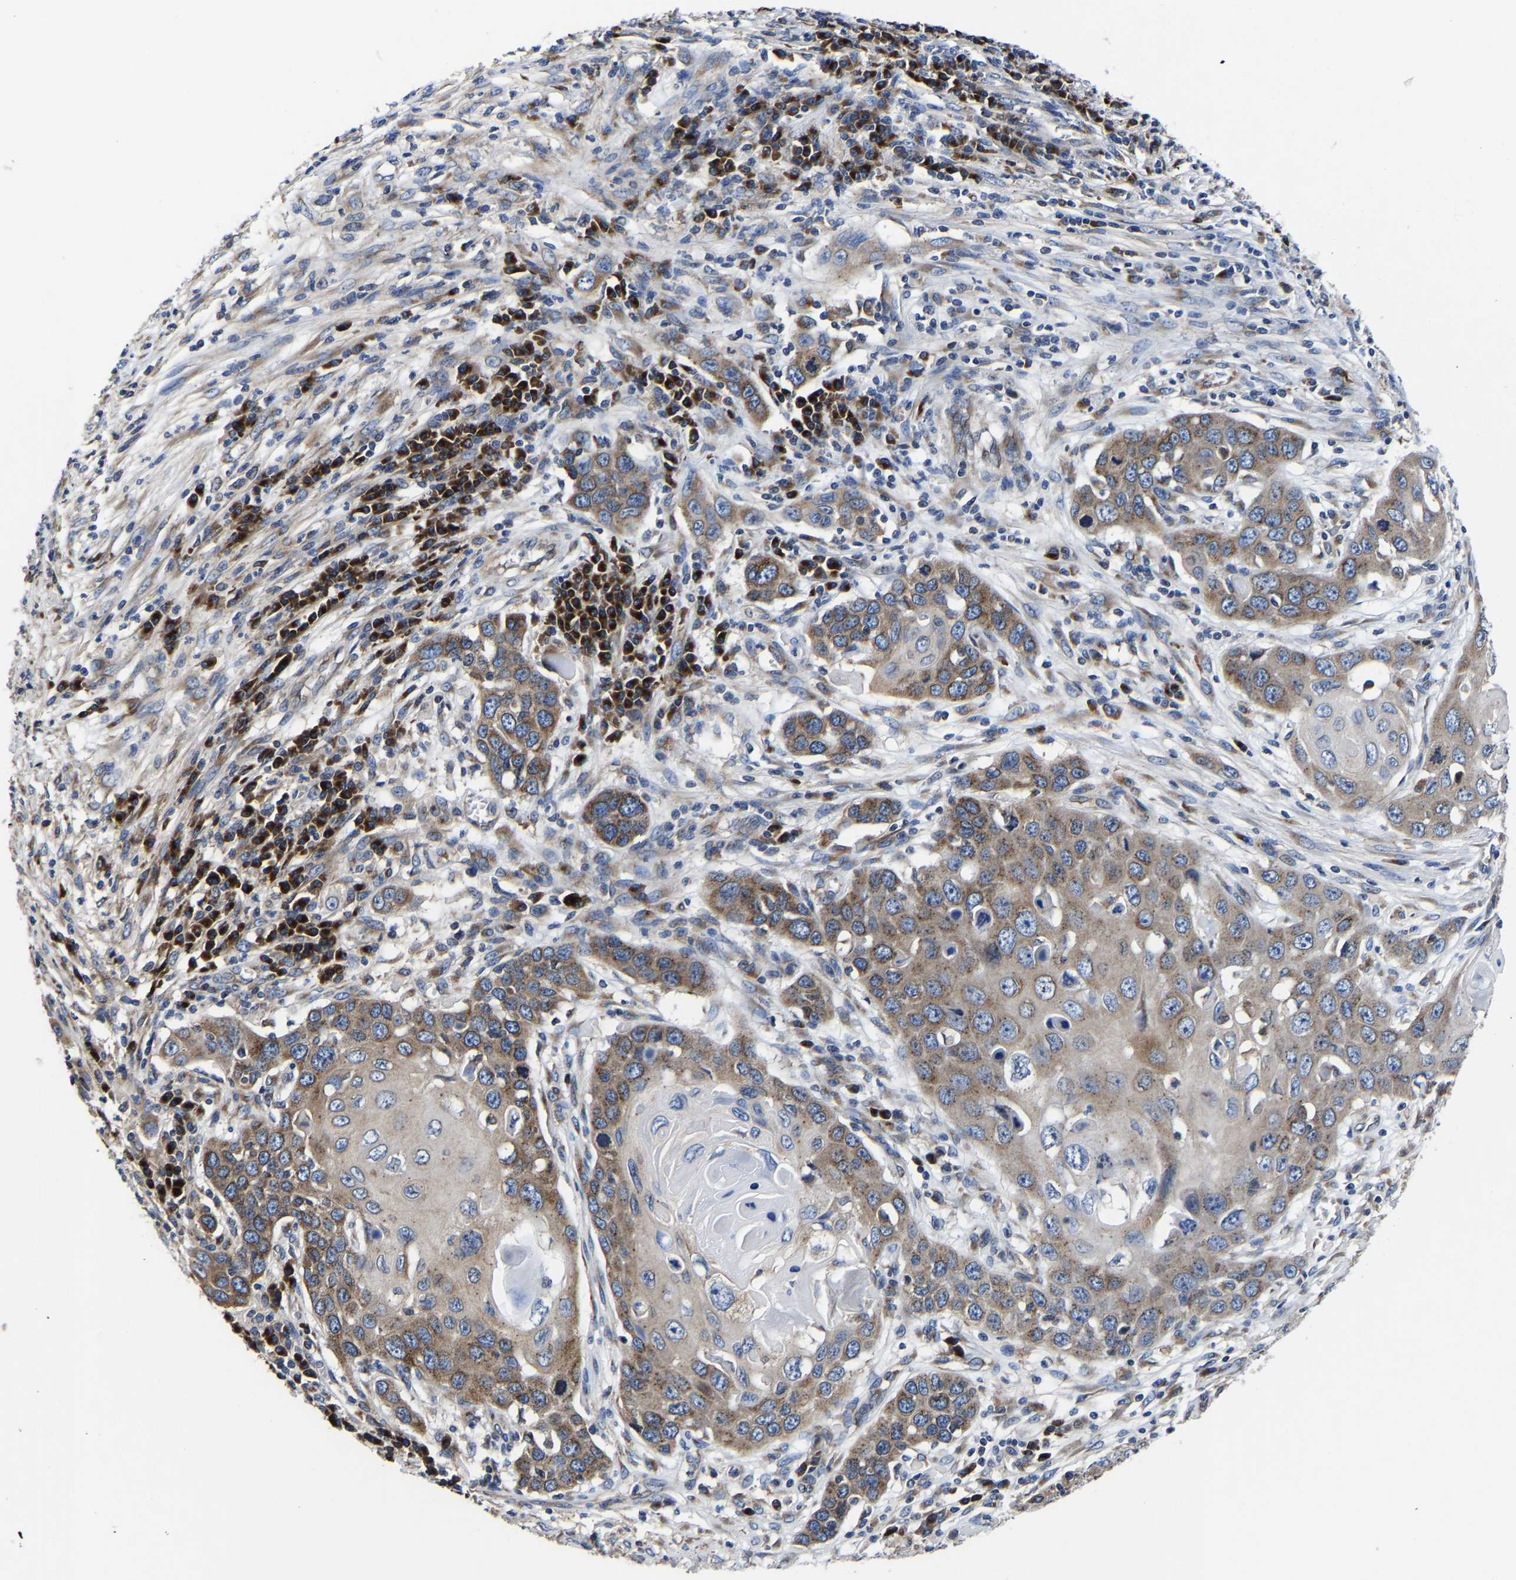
{"staining": {"intensity": "moderate", "quantity": ">75%", "location": "cytoplasmic/membranous"}, "tissue": "skin cancer", "cell_type": "Tumor cells", "image_type": "cancer", "snomed": [{"axis": "morphology", "description": "Squamous cell carcinoma, NOS"}, {"axis": "topography", "description": "Skin"}], "caption": "Protein analysis of squamous cell carcinoma (skin) tissue reveals moderate cytoplasmic/membranous expression in about >75% of tumor cells. The protein is shown in brown color, while the nuclei are stained blue.", "gene": "EBAG9", "patient": {"sex": "male", "age": 55}}